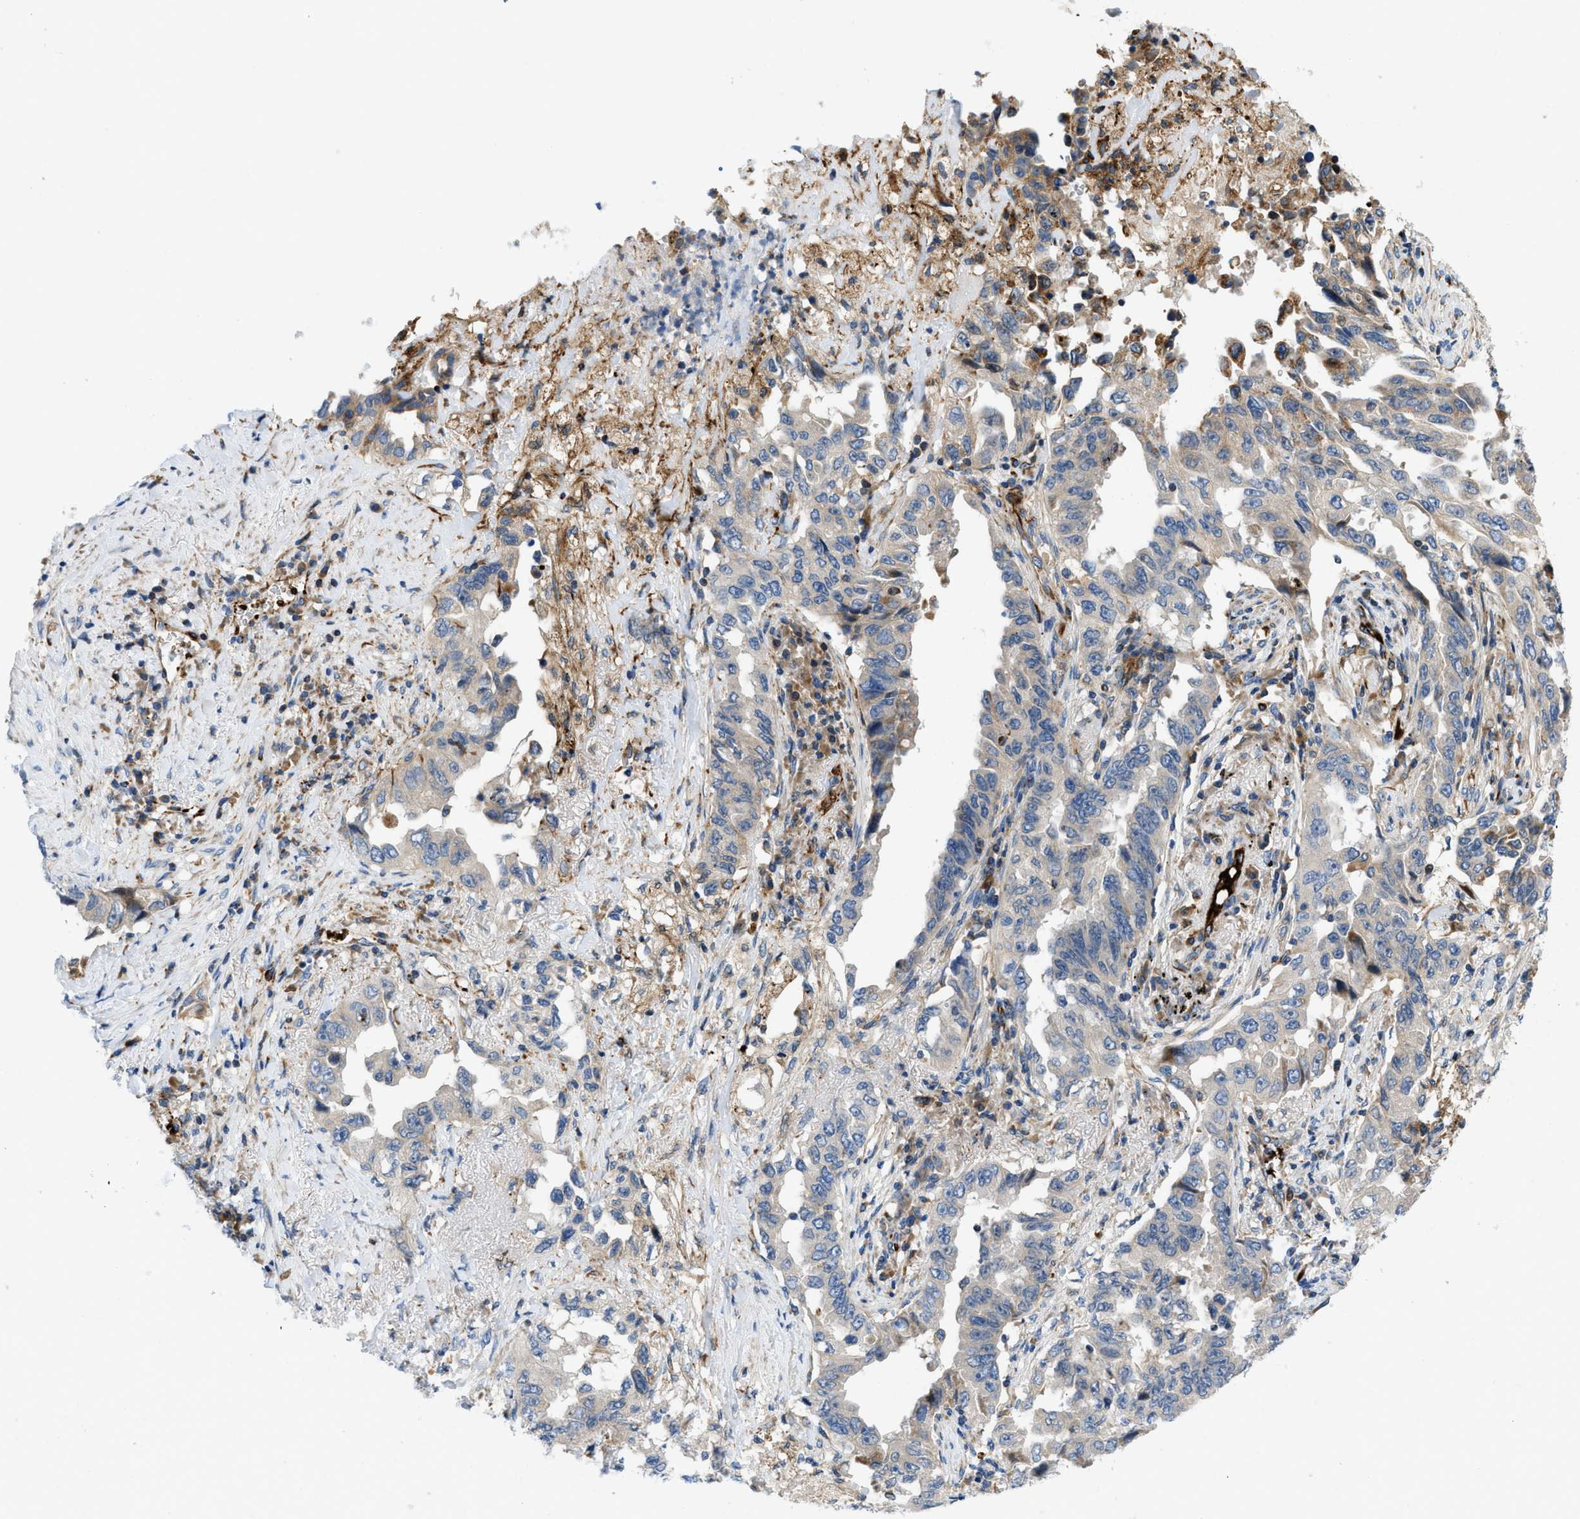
{"staining": {"intensity": "weak", "quantity": "<25%", "location": "cytoplasmic/membranous"}, "tissue": "lung cancer", "cell_type": "Tumor cells", "image_type": "cancer", "snomed": [{"axis": "morphology", "description": "Adenocarcinoma, NOS"}, {"axis": "topography", "description": "Lung"}], "caption": "This photomicrograph is of lung cancer stained with immunohistochemistry (IHC) to label a protein in brown with the nuclei are counter-stained blue. There is no staining in tumor cells. (Stains: DAB immunohistochemistry (IHC) with hematoxylin counter stain, Microscopy: brightfield microscopy at high magnification).", "gene": "ZNF831", "patient": {"sex": "female", "age": 51}}